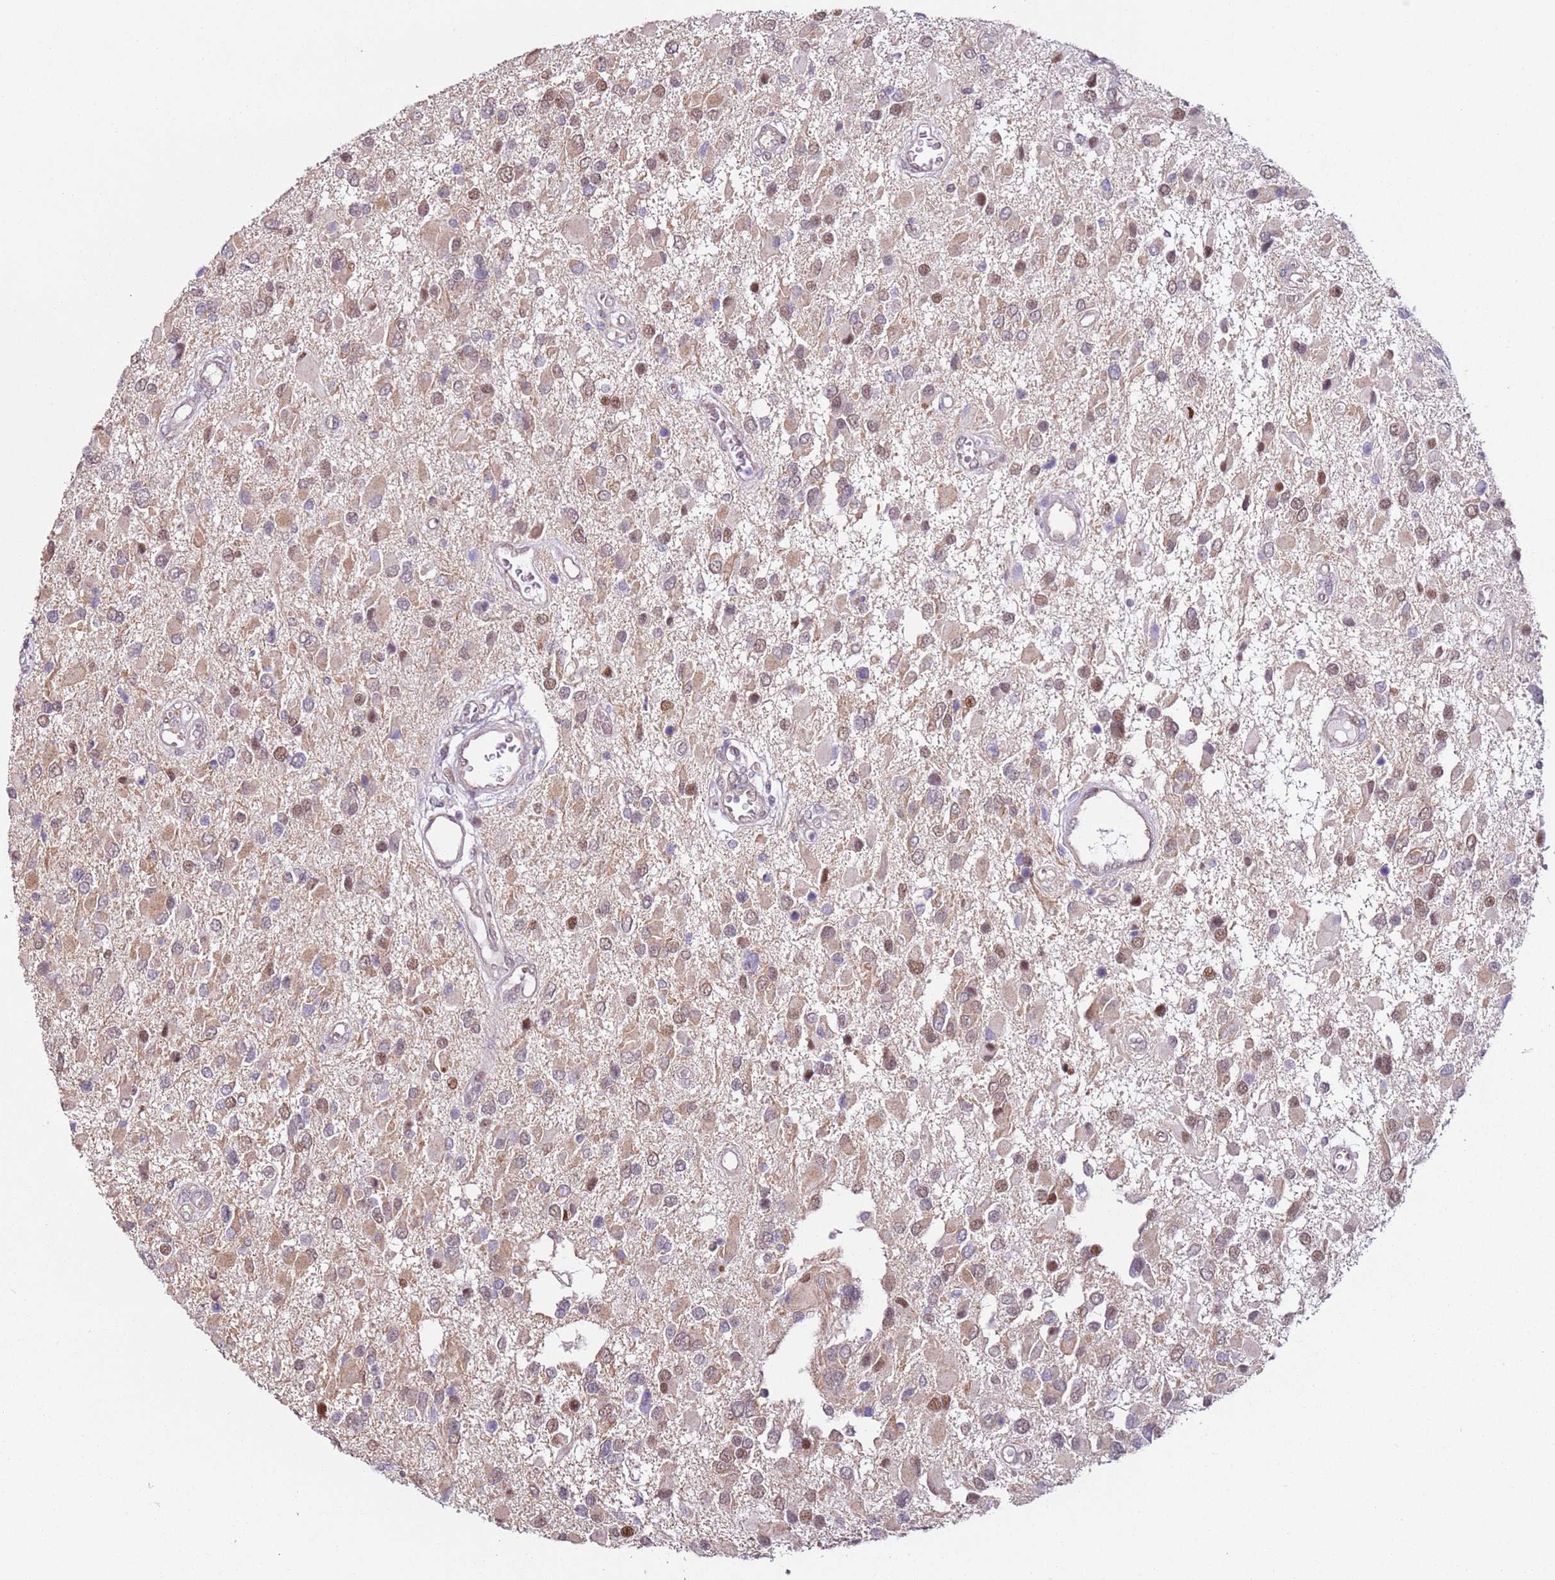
{"staining": {"intensity": "moderate", "quantity": "25%-75%", "location": "nuclear"}, "tissue": "glioma", "cell_type": "Tumor cells", "image_type": "cancer", "snomed": [{"axis": "morphology", "description": "Glioma, malignant, High grade"}, {"axis": "topography", "description": "Brain"}], "caption": "Malignant glioma (high-grade) stained with immunohistochemistry (IHC) shows moderate nuclear expression in about 25%-75% of tumor cells. Nuclei are stained in blue.", "gene": "PSMD4", "patient": {"sex": "male", "age": 53}}